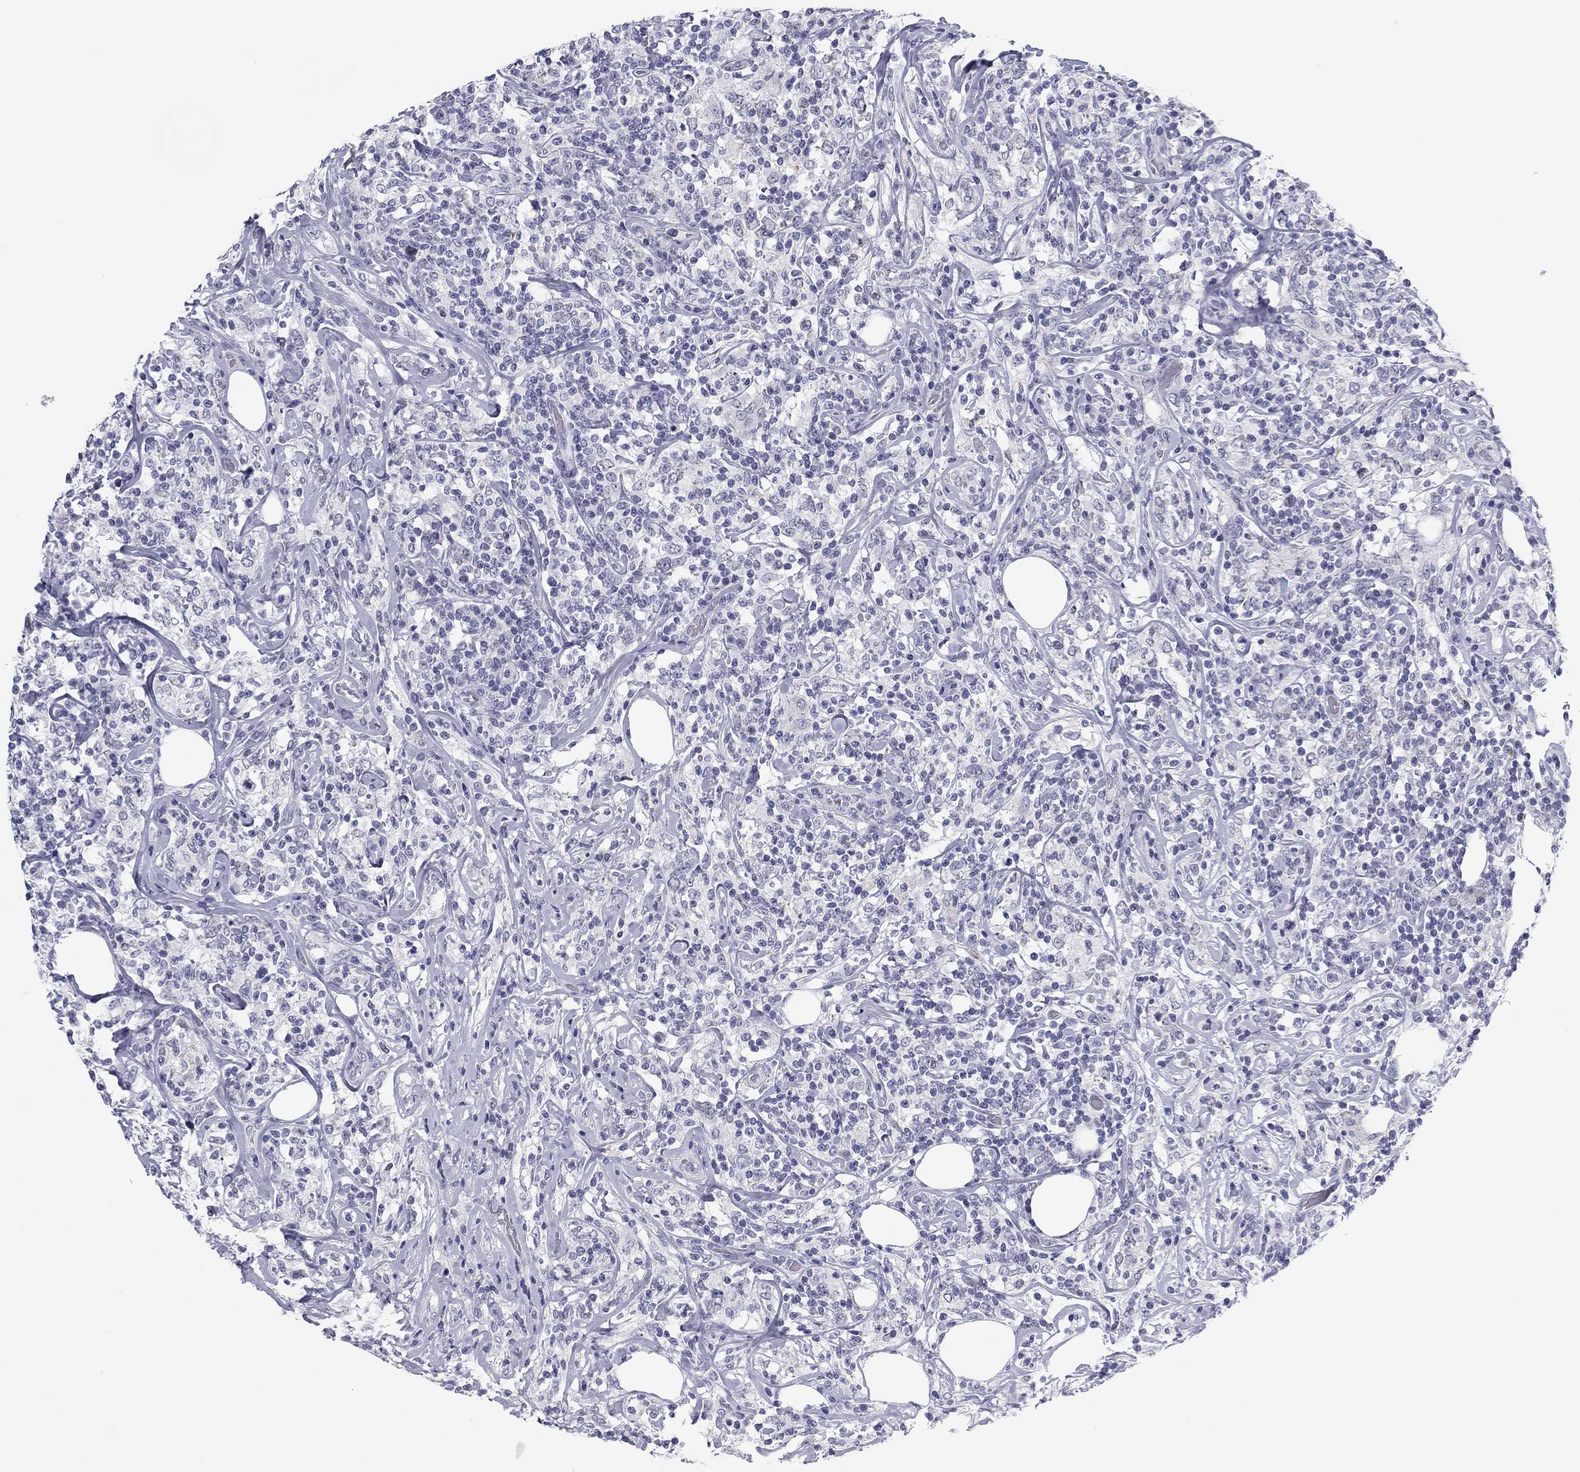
{"staining": {"intensity": "negative", "quantity": "none", "location": "none"}, "tissue": "lymphoma", "cell_type": "Tumor cells", "image_type": "cancer", "snomed": [{"axis": "morphology", "description": "Malignant lymphoma, non-Hodgkin's type, High grade"}, {"axis": "topography", "description": "Lymph node"}], "caption": "There is no significant positivity in tumor cells of high-grade malignant lymphoma, non-Hodgkin's type.", "gene": "PRPH", "patient": {"sex": "female", "age": 84}}